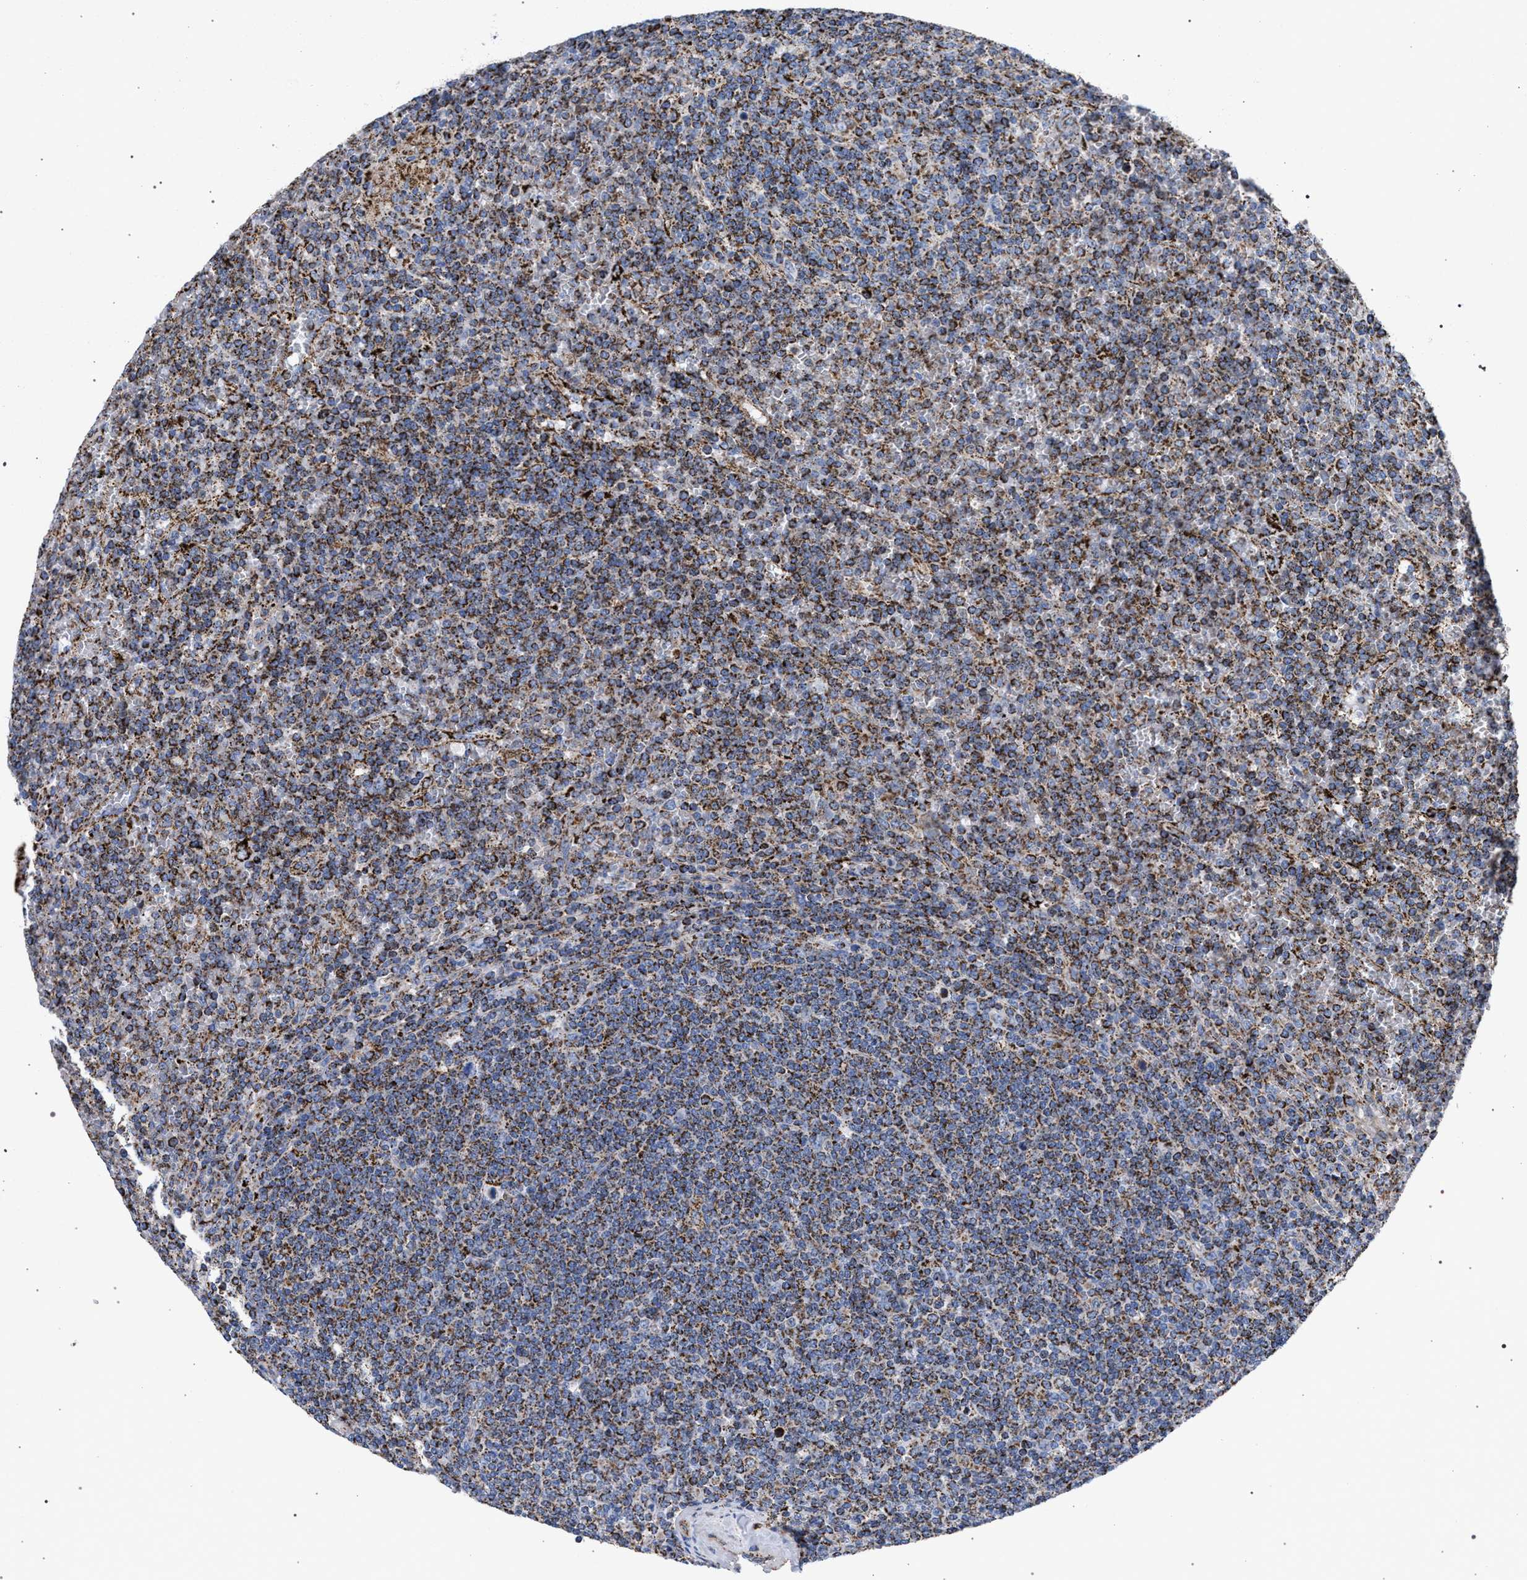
{"staining": {"intensity": "moderate", "quantity": ">75%", "location": "cytoplasmic/membranous"}, "tissue": "lymphoma", "cell_type": "Tumor cells", "image_type": "cancer", "snomed": [{"axis": "morphology", "description": "Malignant lymphoma, non-Hodgkin's type, Low grade"}, {"axis": "topography", "description": "Spleen"}], "caption": "Immunohistochemical staining of human lymphoma displays medium levels of moderate cytoplasmic/membranous protein positivity in about >75% of tumor cells.", "gene": "ACADS", "patient": {"sex": "female", "age": 19}}